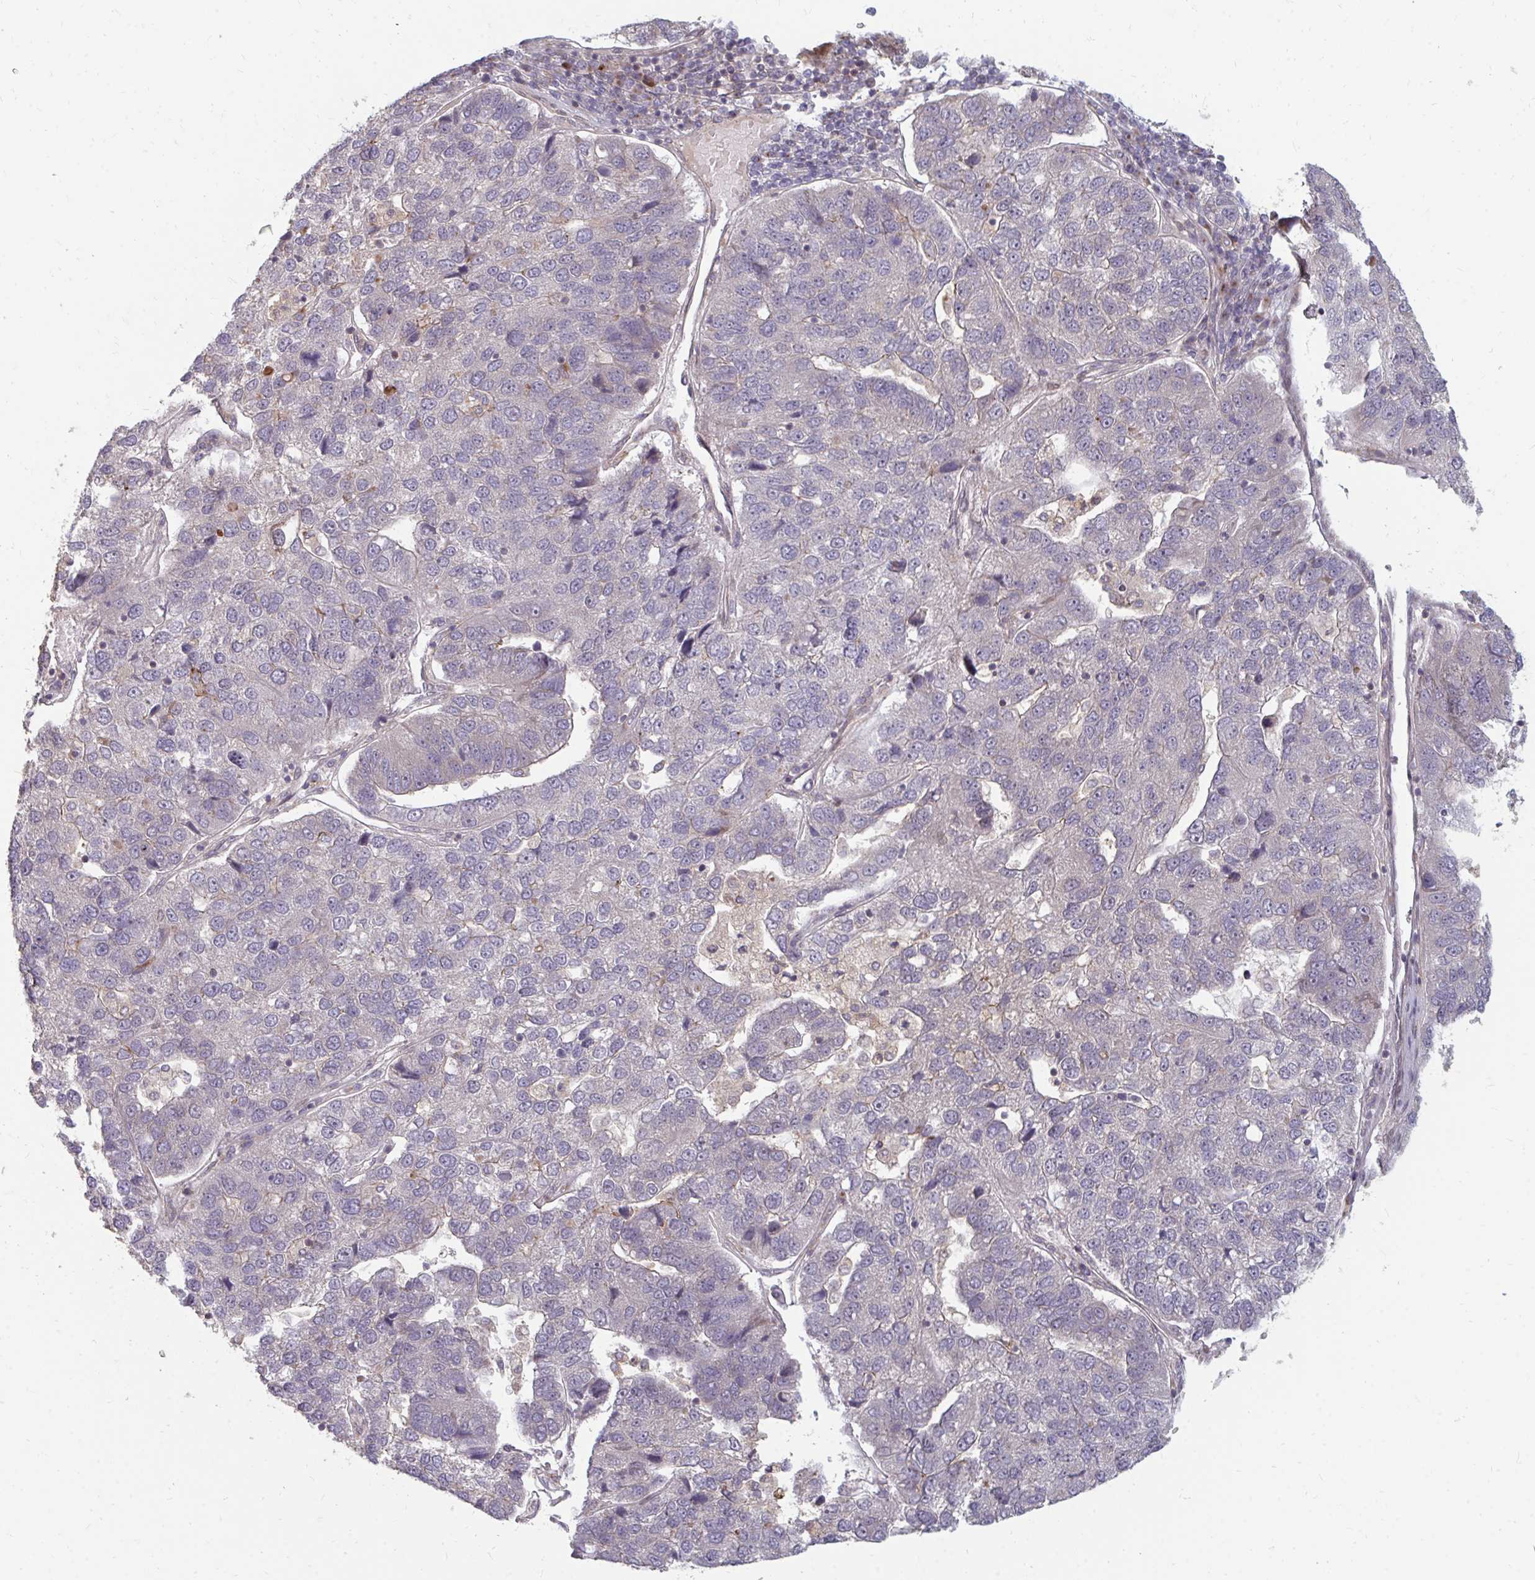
{"staining": {"intensity": "negative", "quantity": "none", "location": "none"}, "tissue": "pancreatic cancer", "cell_type": "Tumor cells", "image_type": "cancer", "snomed": [{"axis": "morphology", "description": "Adenocarcinoma, NOS"}, {"axis": "topography", "description": "Pancreas"}], "caption": "There is no significant positivity in tumor cells of adenocarcinoma (pancreatic).", "gene": "ZNF285", "patient": {"sex": "female", "age": 61}}